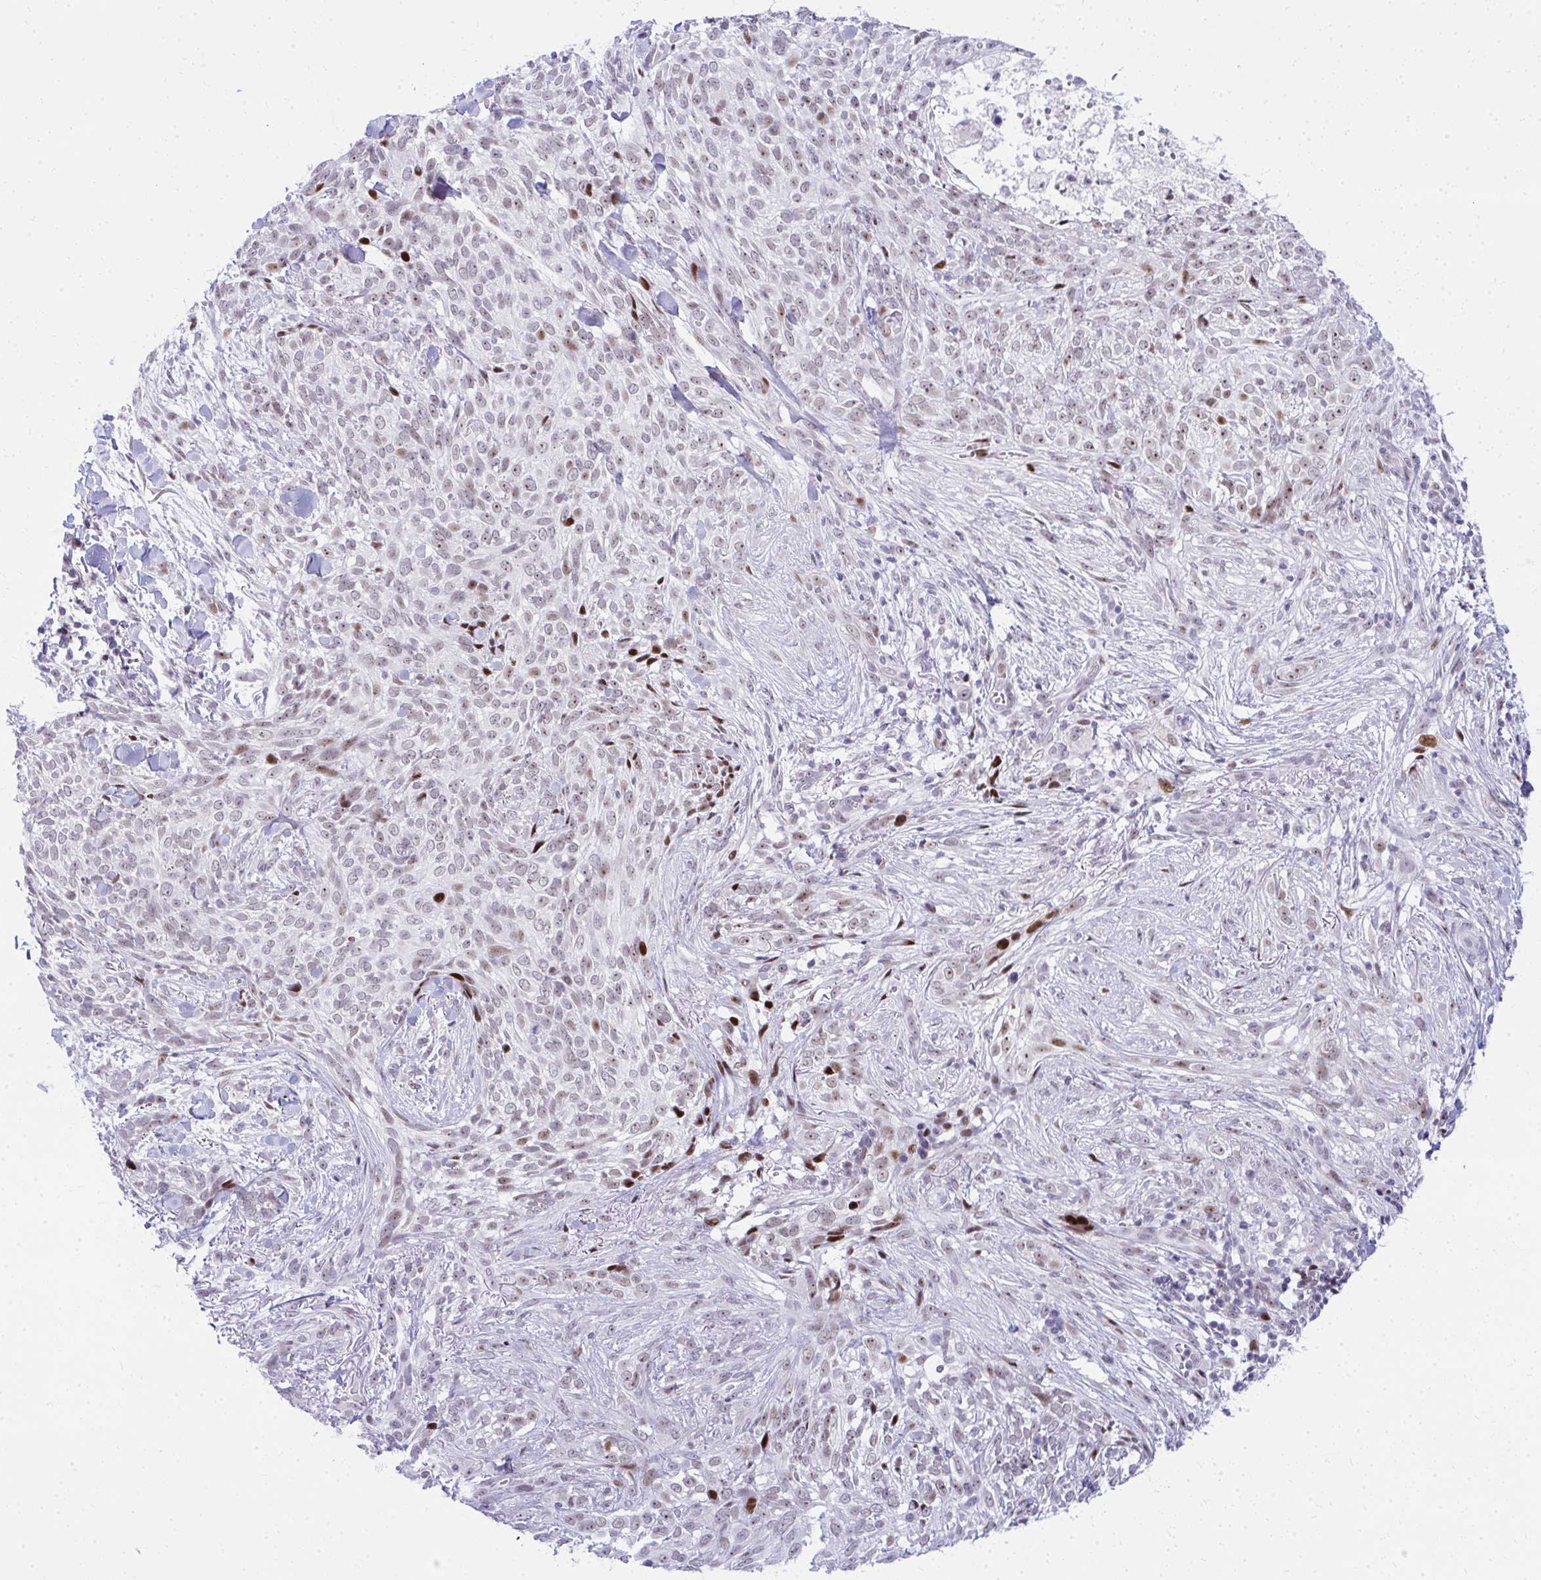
{"staining": {"intensity": "weak", "quantity": ">75%", "location": "nuclear"}, "tissue": "skin cancer", "cell_type": "Tumor cells", "image_type": "cancer", "snomed": [{"axis": "morphology", "description": "Basal cell carcinoma"}, {"axis": "topography", "description": "Skin"}, {"axis": "topography", "description": "Skin of face"}], "caption": "High-magnification brightfield microscopy of skin basal cell carcinoma stained with DAB (brown) and counterstained with hematoxylin (blue). tumor cells exhibit weak nuclear positivity is identified in about>75% of cells.", "gene": "GLDN", "patient": {"sex": "female", "age": 90}}